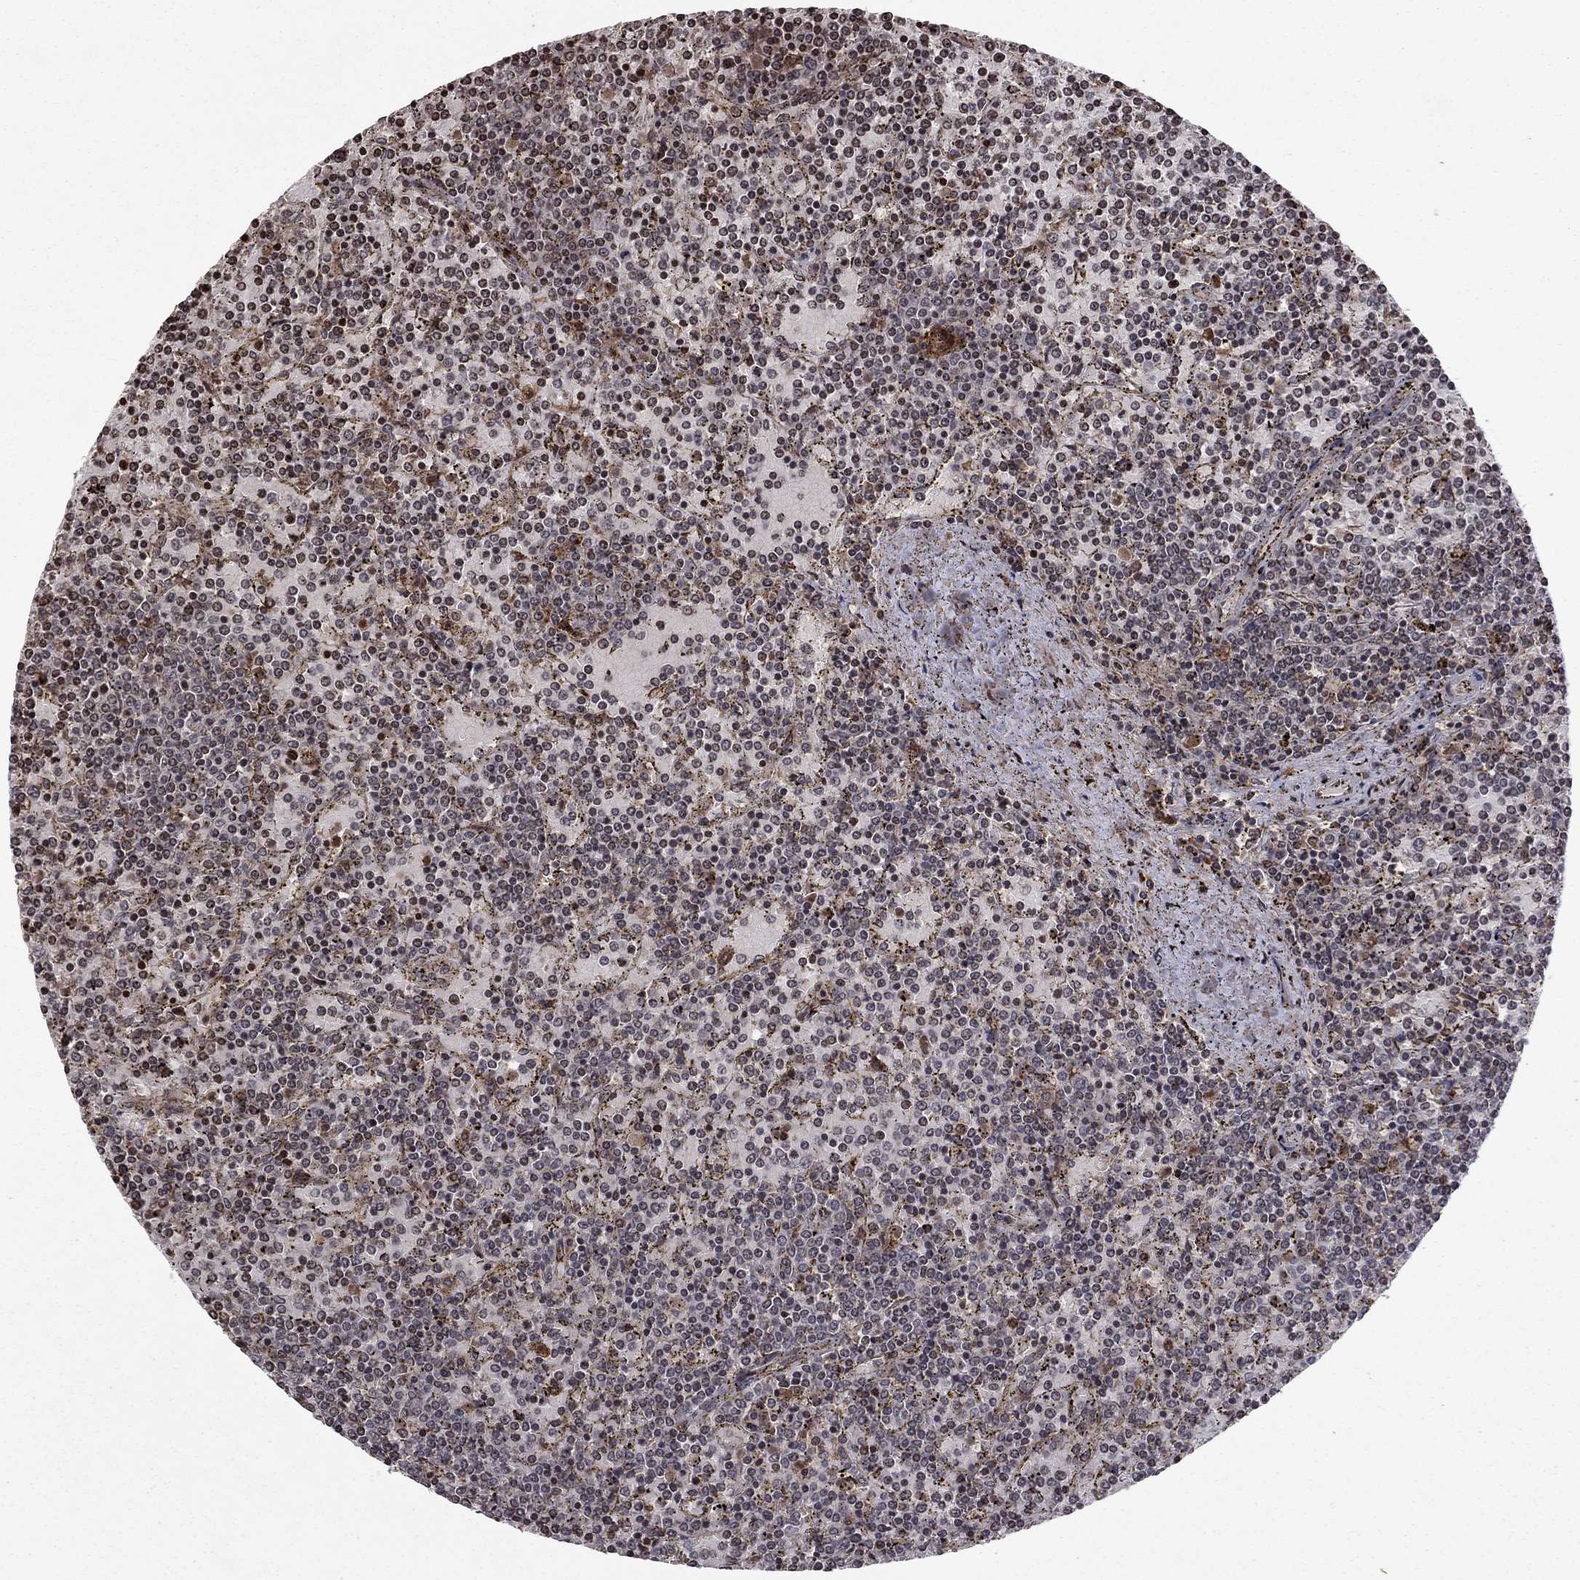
{"staining": {"intensity": "negative", "quantity": "none", "location": "none"}, "tissue": "lymphoma", "cell_type": "Tumor cells", "image_type": "cancer", "snomed": [{"axis": "morphology", "description": "Malignant lymphoma, non-Hodgkin's type, Low grade"}, {"axis": "topography", "description": "Spleen"}], "caption": "IHC of human lymphoma shows no expression in tumor cells.", "gene": "SORBS1", "patient": {"sex": "female", "age": 77}}